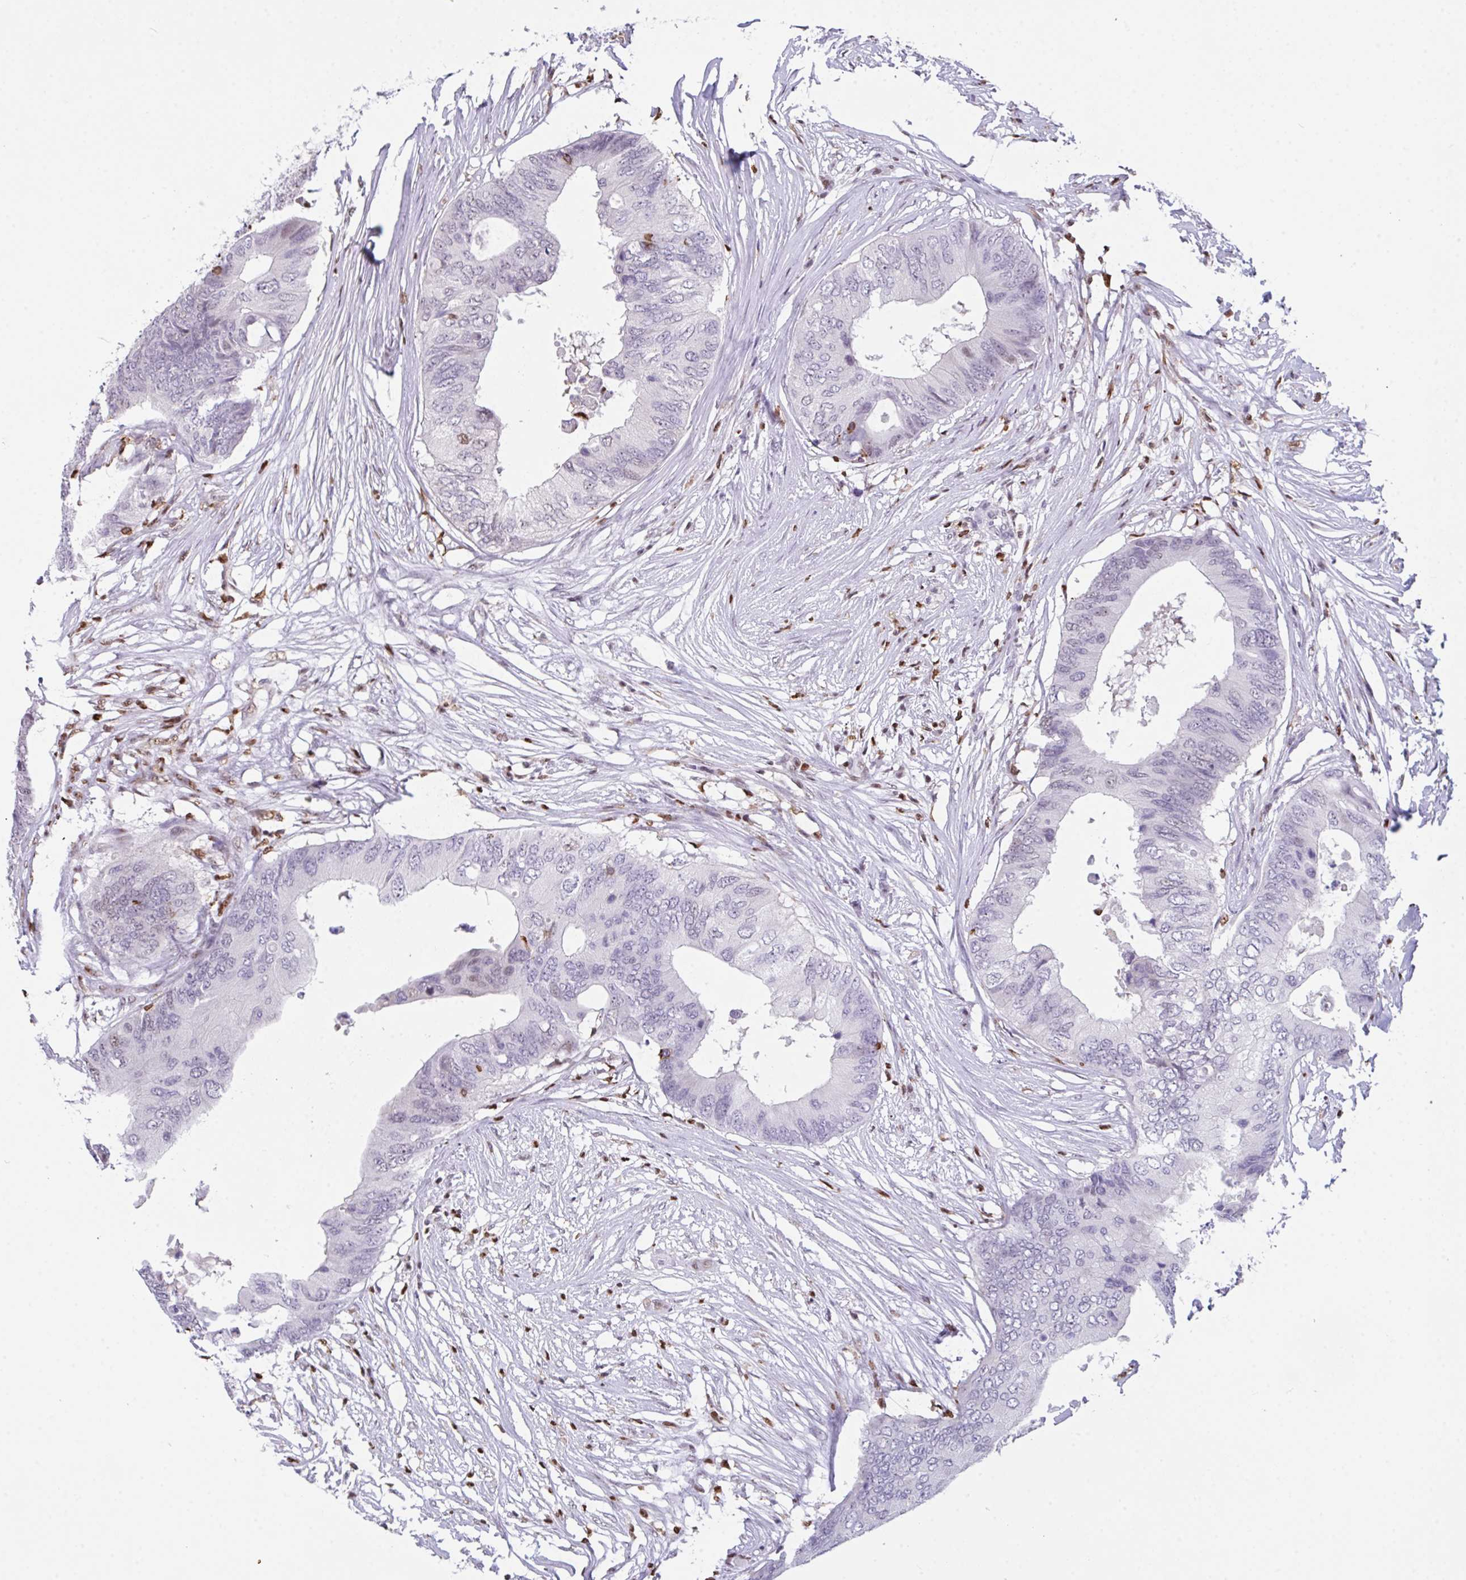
{"staining": {"intensity": "negative", "quantity": "none", "location": "none"}, "tissue": "colorectal cancer", "cell_type": "Tumor cells", "image_type": "cancer", "snomed": [{"axis": "morphology", "description": "Adenocarcinoma, NOS"}, {"axis": "topography", "description": "Colon"}], "caption": "Tumor cells show no significant staining in colorectal adenocarcinoma.", "gene": "BTBD10", "patient": {"sex": "male", "age": 71}}